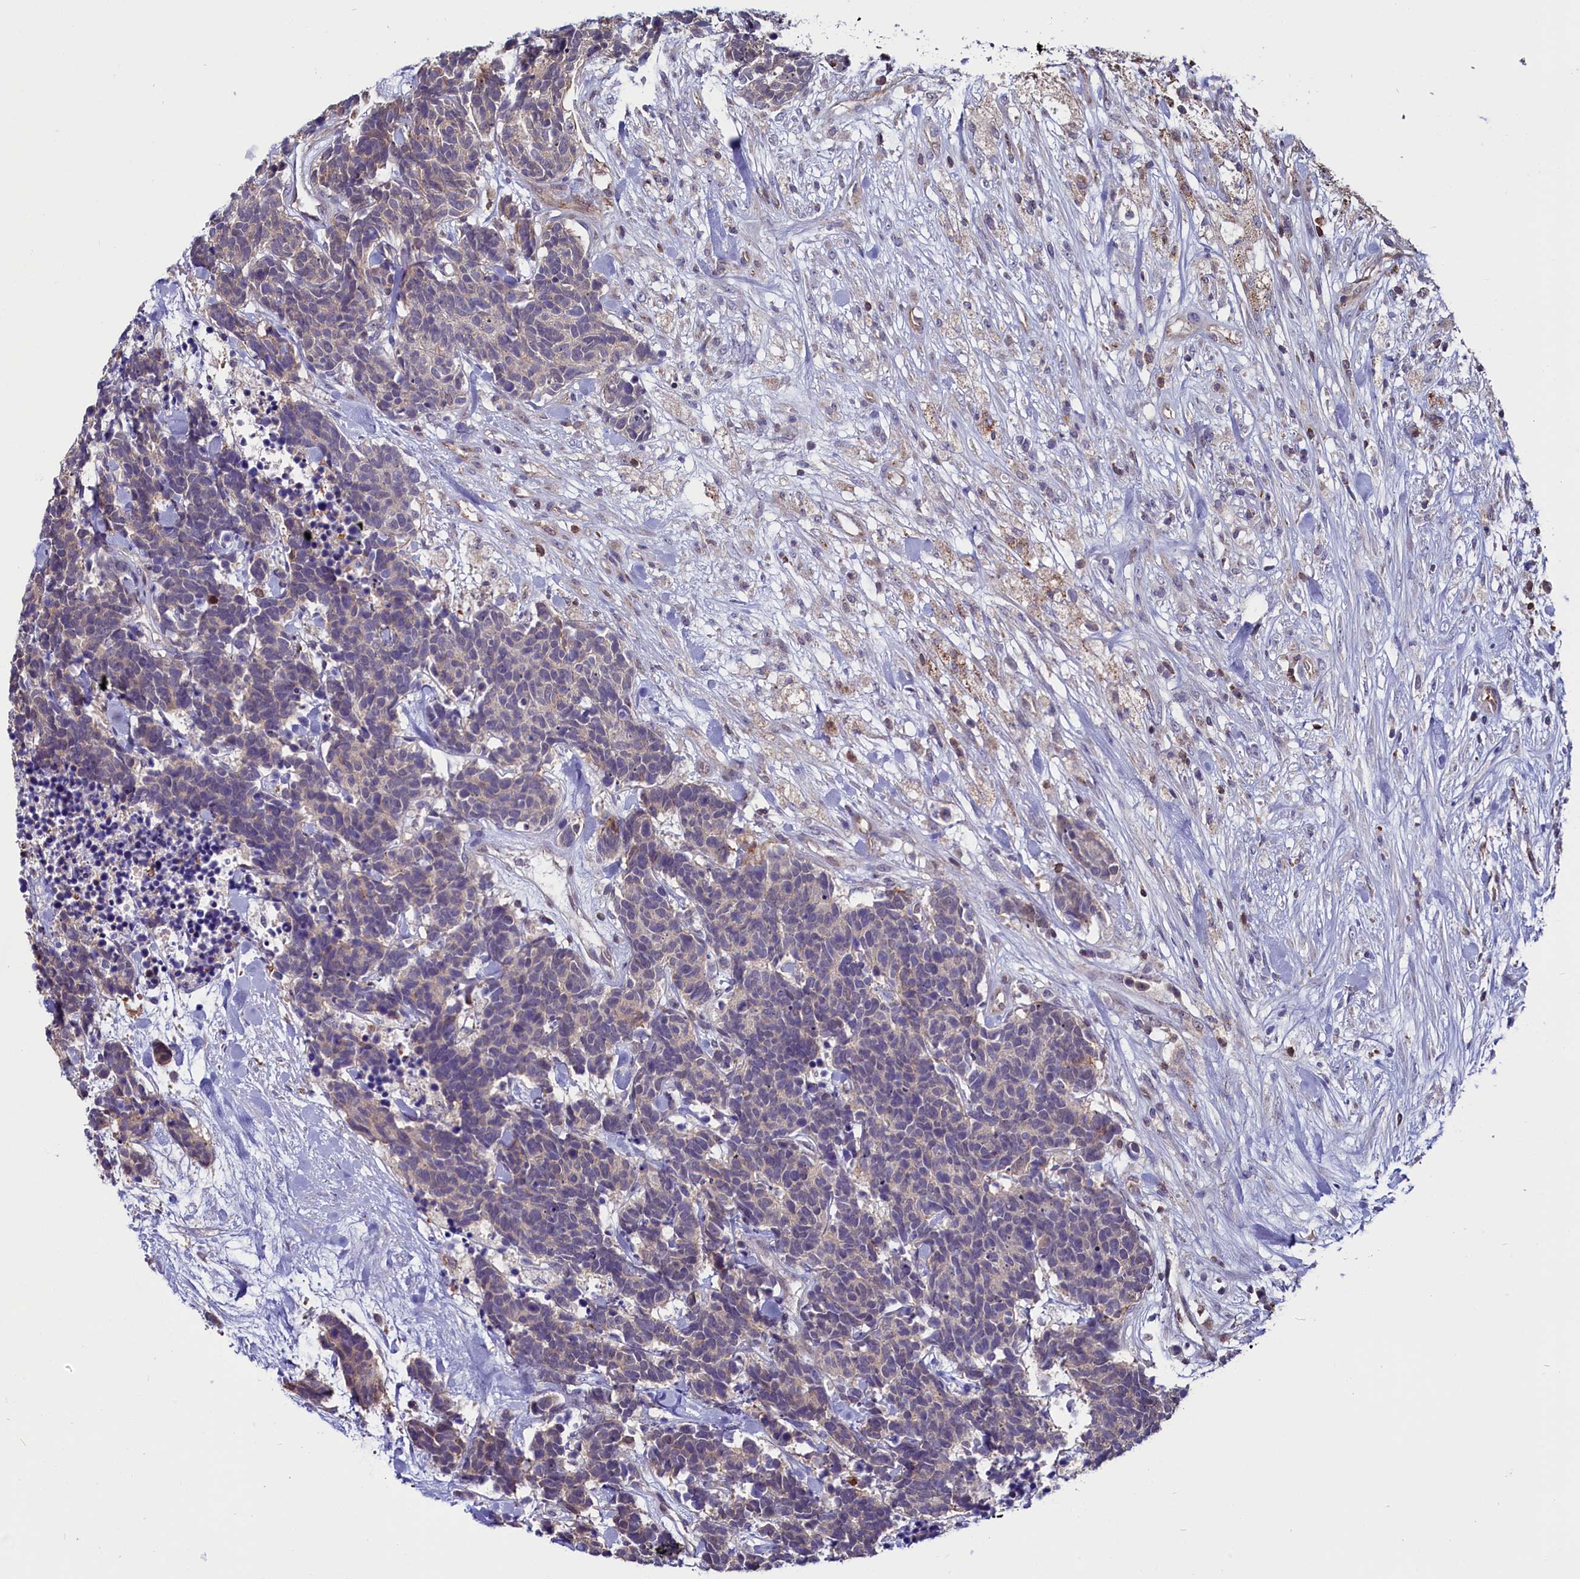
{"staining": {"intensity": "weak", "quantity": "<25%", "location": "cytoplasmic/membranous"}, "tissue": "carcinoid", "cell_type": "Tumor cells", "image_type": "cancer", "snomed": [{"axis": "morphology", "description": "Carcinoma, NOS"}, {"axis": "morphology", "description": "Carcinoid, malignant, NOS"}, {"axis": "topography", "description": "Prostate"}], "caption": "An immunohistochemistry photomicrograph of carcinoid (malignant) is shown. There is no staining in tumor cells of carcinoid (malignant).", "gene": "CIAPIN1", "patient": {"sex": "male", "age": 57}}